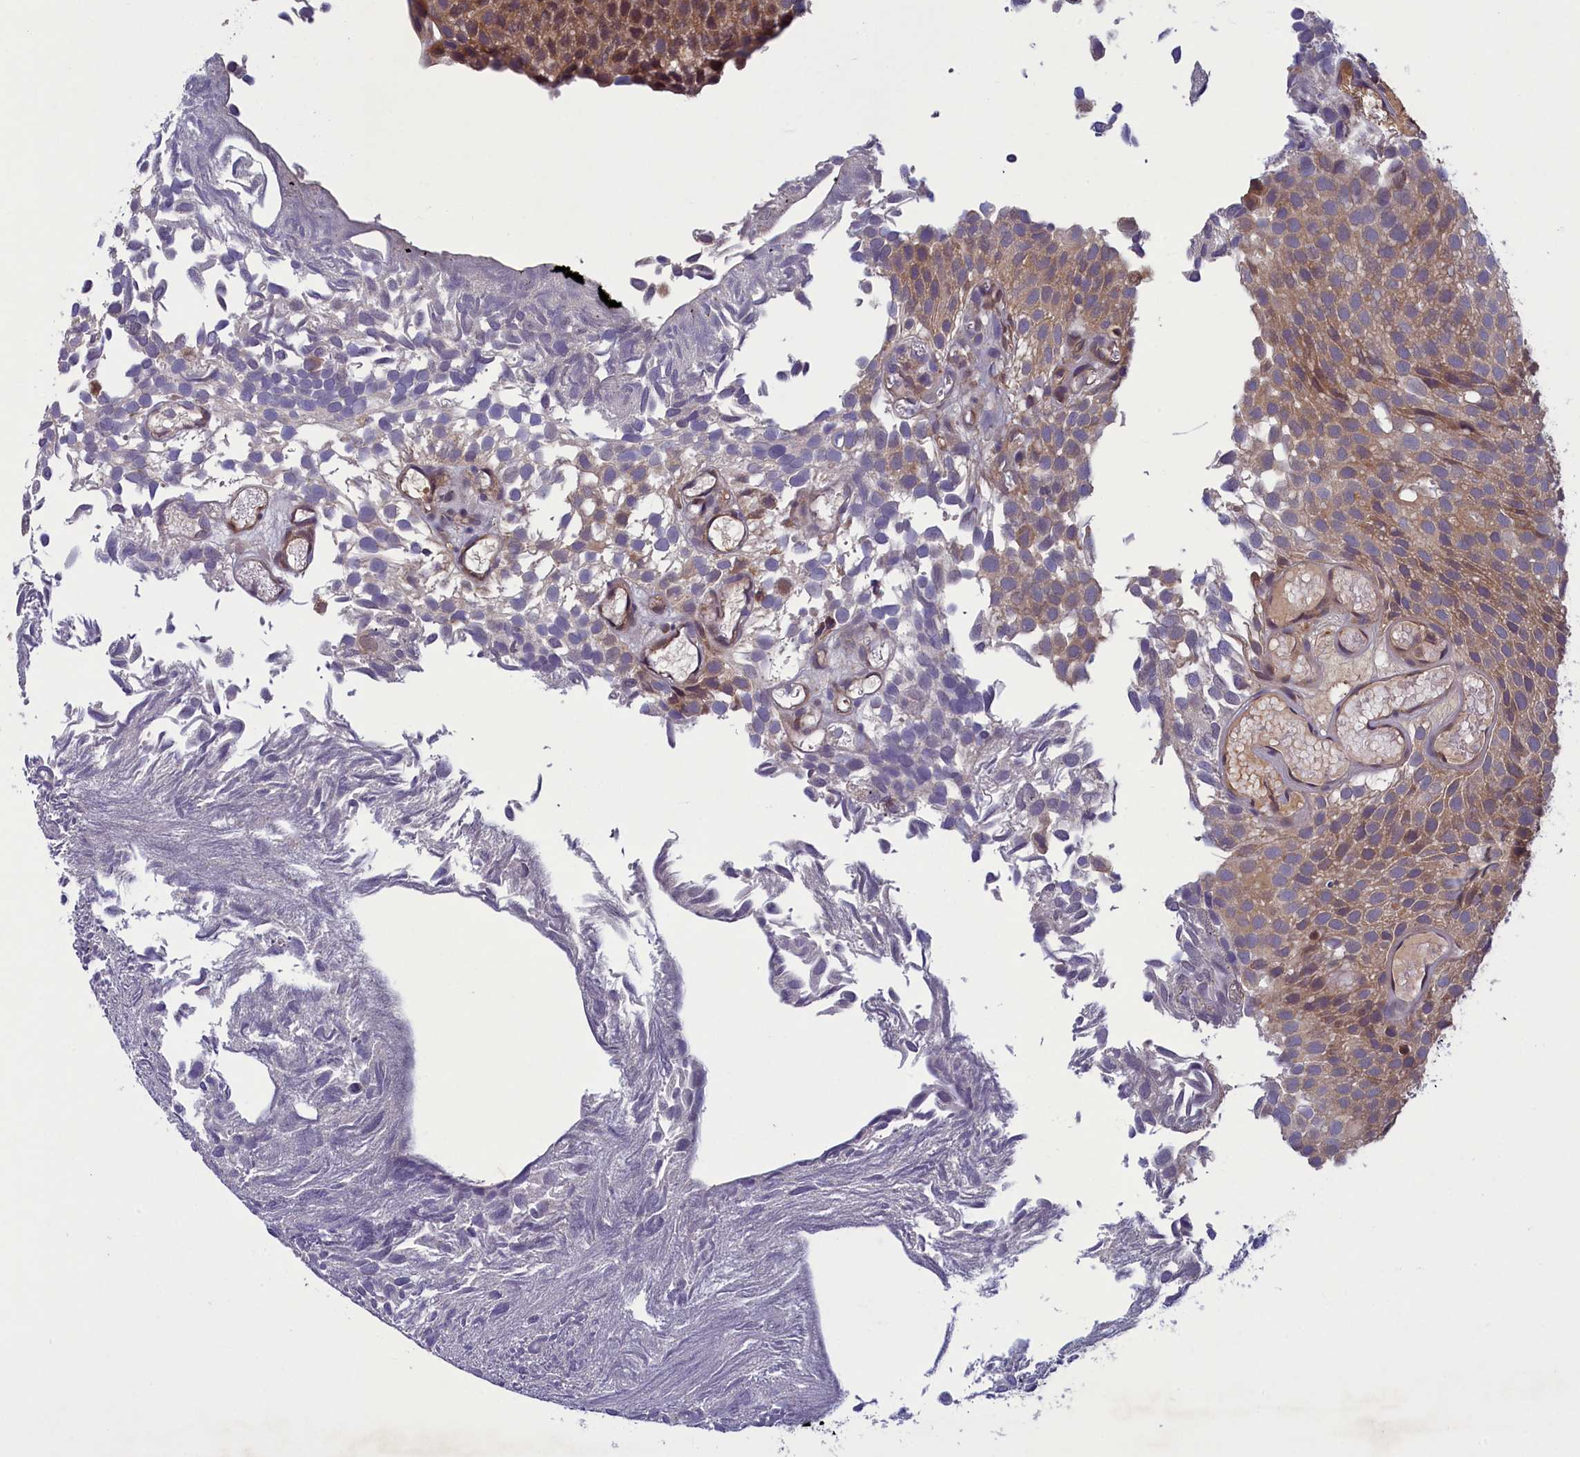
{"staining": {"intensity": "moderate", "quantity": "25%-75%", "location": "cytoplasmic/membranous"}, "tissue": "urothelial cancer", "cell_type": "Tumor cells", "image_type": "cancer", "snomed": [{"axis": "morphology", "description": "Urothelial carcinoma, Low grade"}, {"axis": "topography", "description": "Urinary bladder"}], "caption": "Immunohistochemistry (IHC) image of neoplastic tissue: human urothelial cancer stained using IHC shows medium levels of moderate protein expression localized specifically in the cytoplasmic/membranous of tumor cells, appearing as a cytoplasmic/membranous brown color.", "gene": "NUBP1", "patient": {"sex": "male", "age": 89}}